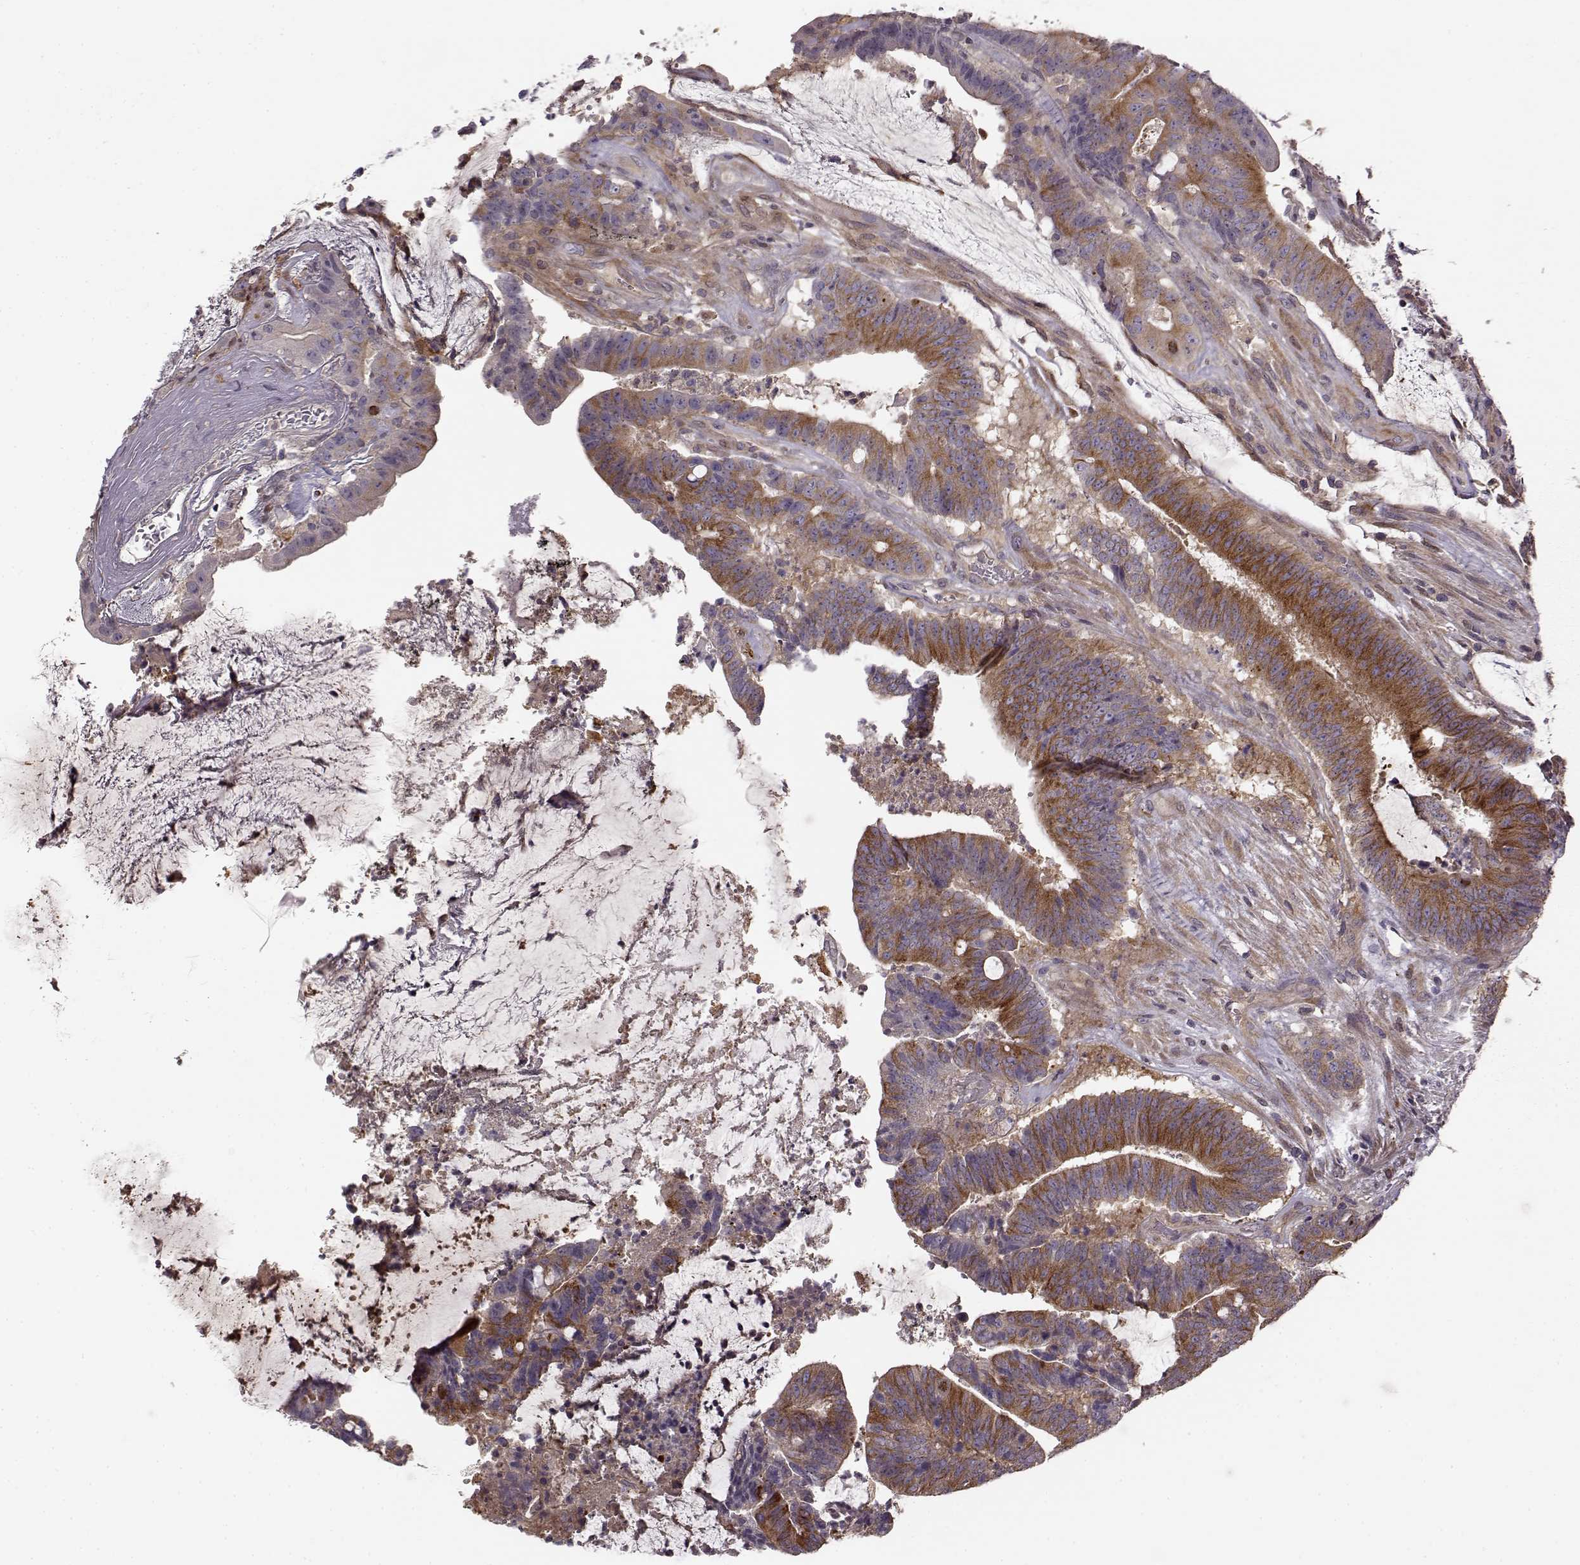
{"staining": {"intensity": "moderate", "quantity": "25%-75%", "location": "cytoplasmic/membranous"}, "tissue": "colorectal cancer", "cell_type": "Tumor cells", "image_type": "cancer", "snomed": [{"axis": "morphology", "description": "Adenocarcinoma, NOS"}, {"axis": "topography", "description": "Colon"}], "caption": "Human colorectal adenocarcinoma stained with a protein marker demonstrates moderate staining in tumor cells.", "gene": "MTR", "patient": {"sex": "female", "age": 43}}